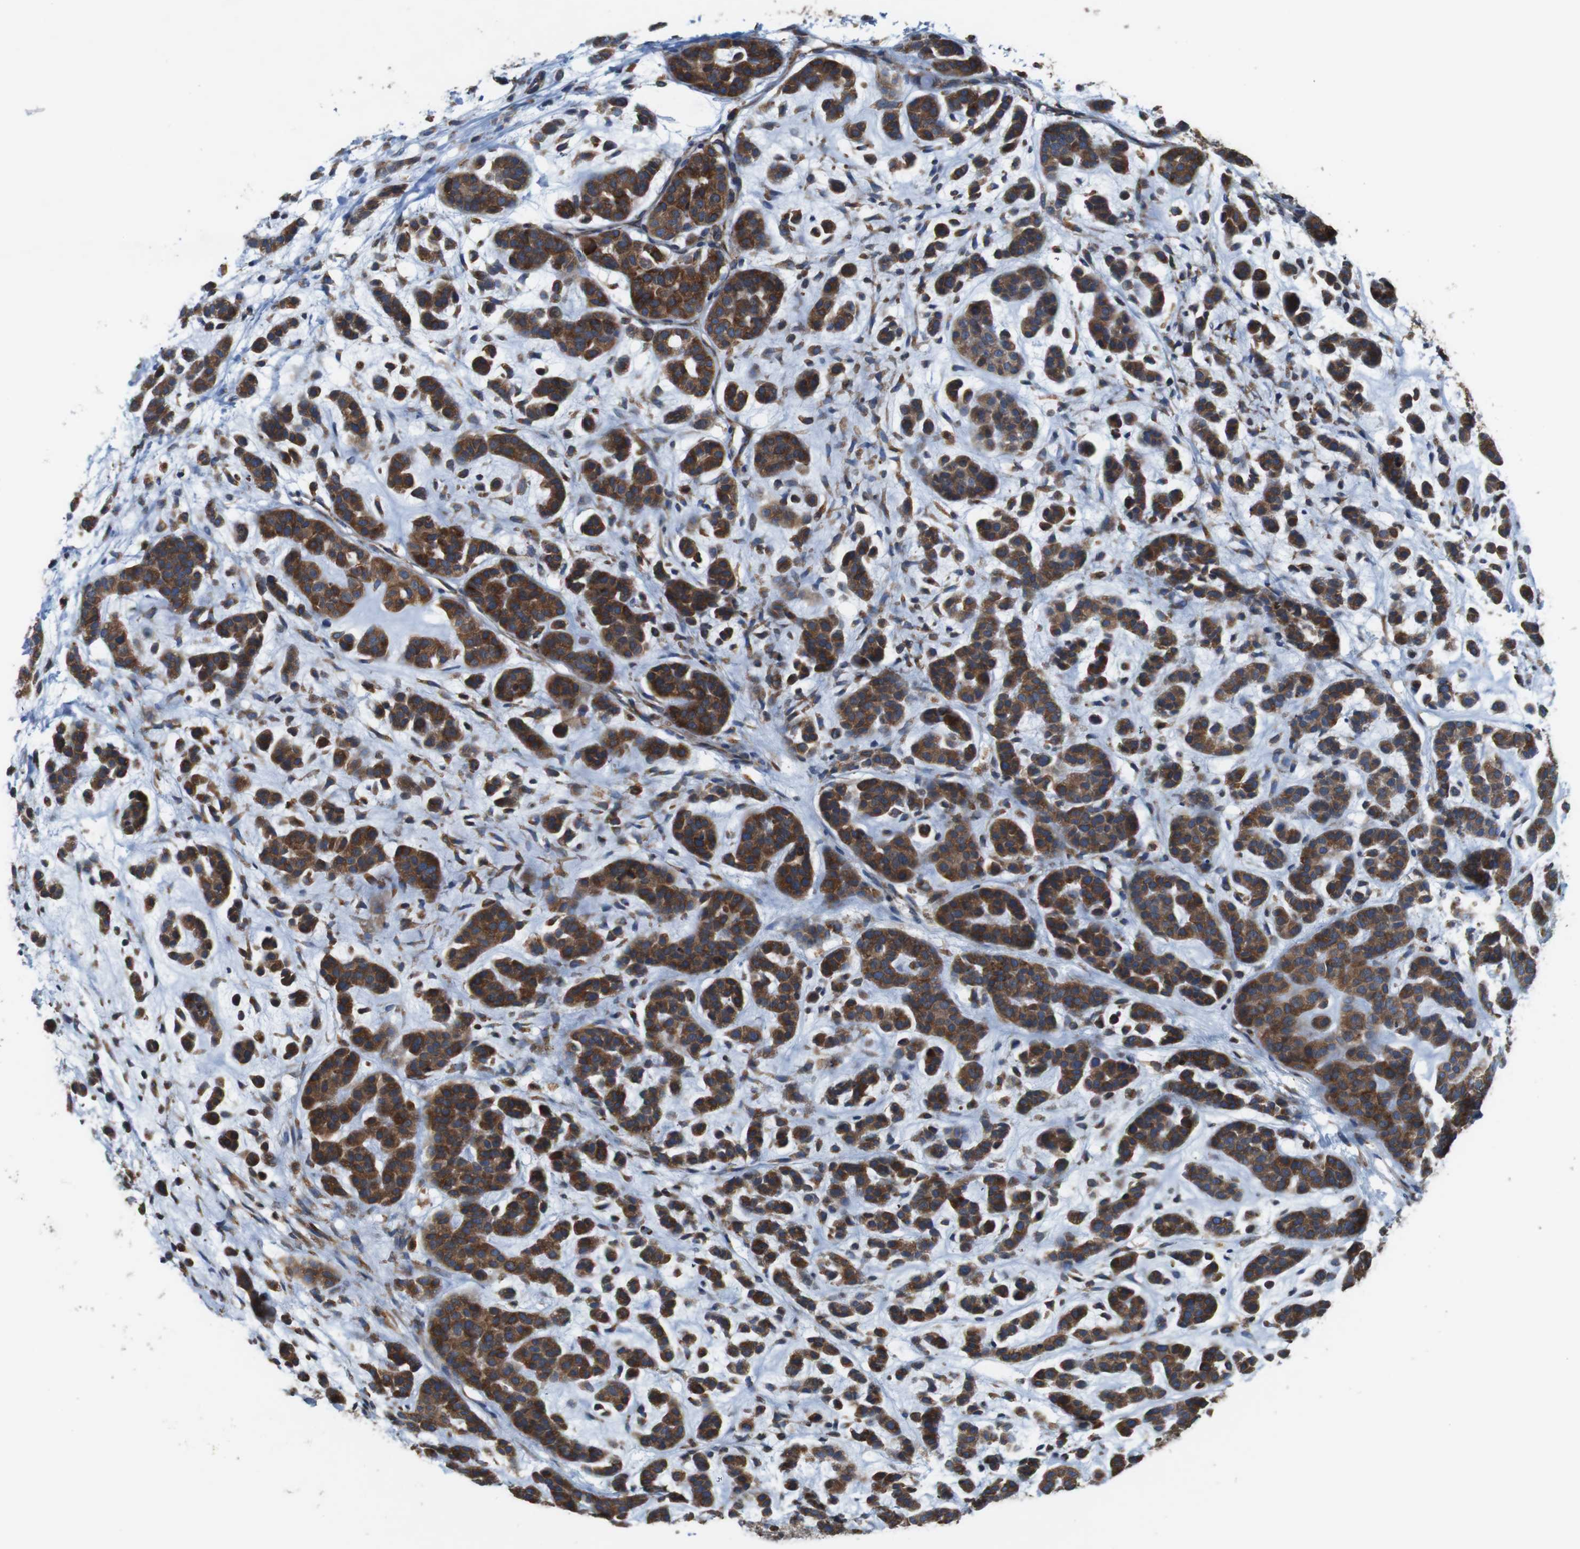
{"staining": {"intensity": "moderate", "quantity": ">75%", "location": "cytoplasmic/membranous"}, "tissue": "head and neck cancer", "cell_type": "Tumor cells", "image_type": "cancer", "snomed": [{"axis": "morphology", "description": "Adenocarcinoma, NOS"}, {"axis": "morphology", "description": "Adenoma, NOS"}, {"axis": "topography", "description": "Head-Neck"}], "caption": "Tumor cells reveal medium levels of moderate cytoplasmic/membranous staining in approximately >75% of cells in human head and neck cancer (adenocarcinoma). (DAB (3,3'-diaminobenzidine) IHC with brightfield microscopy, high magnification).", "gene": "UGGT1", "patient": {"sex": "female", "age": 55}}